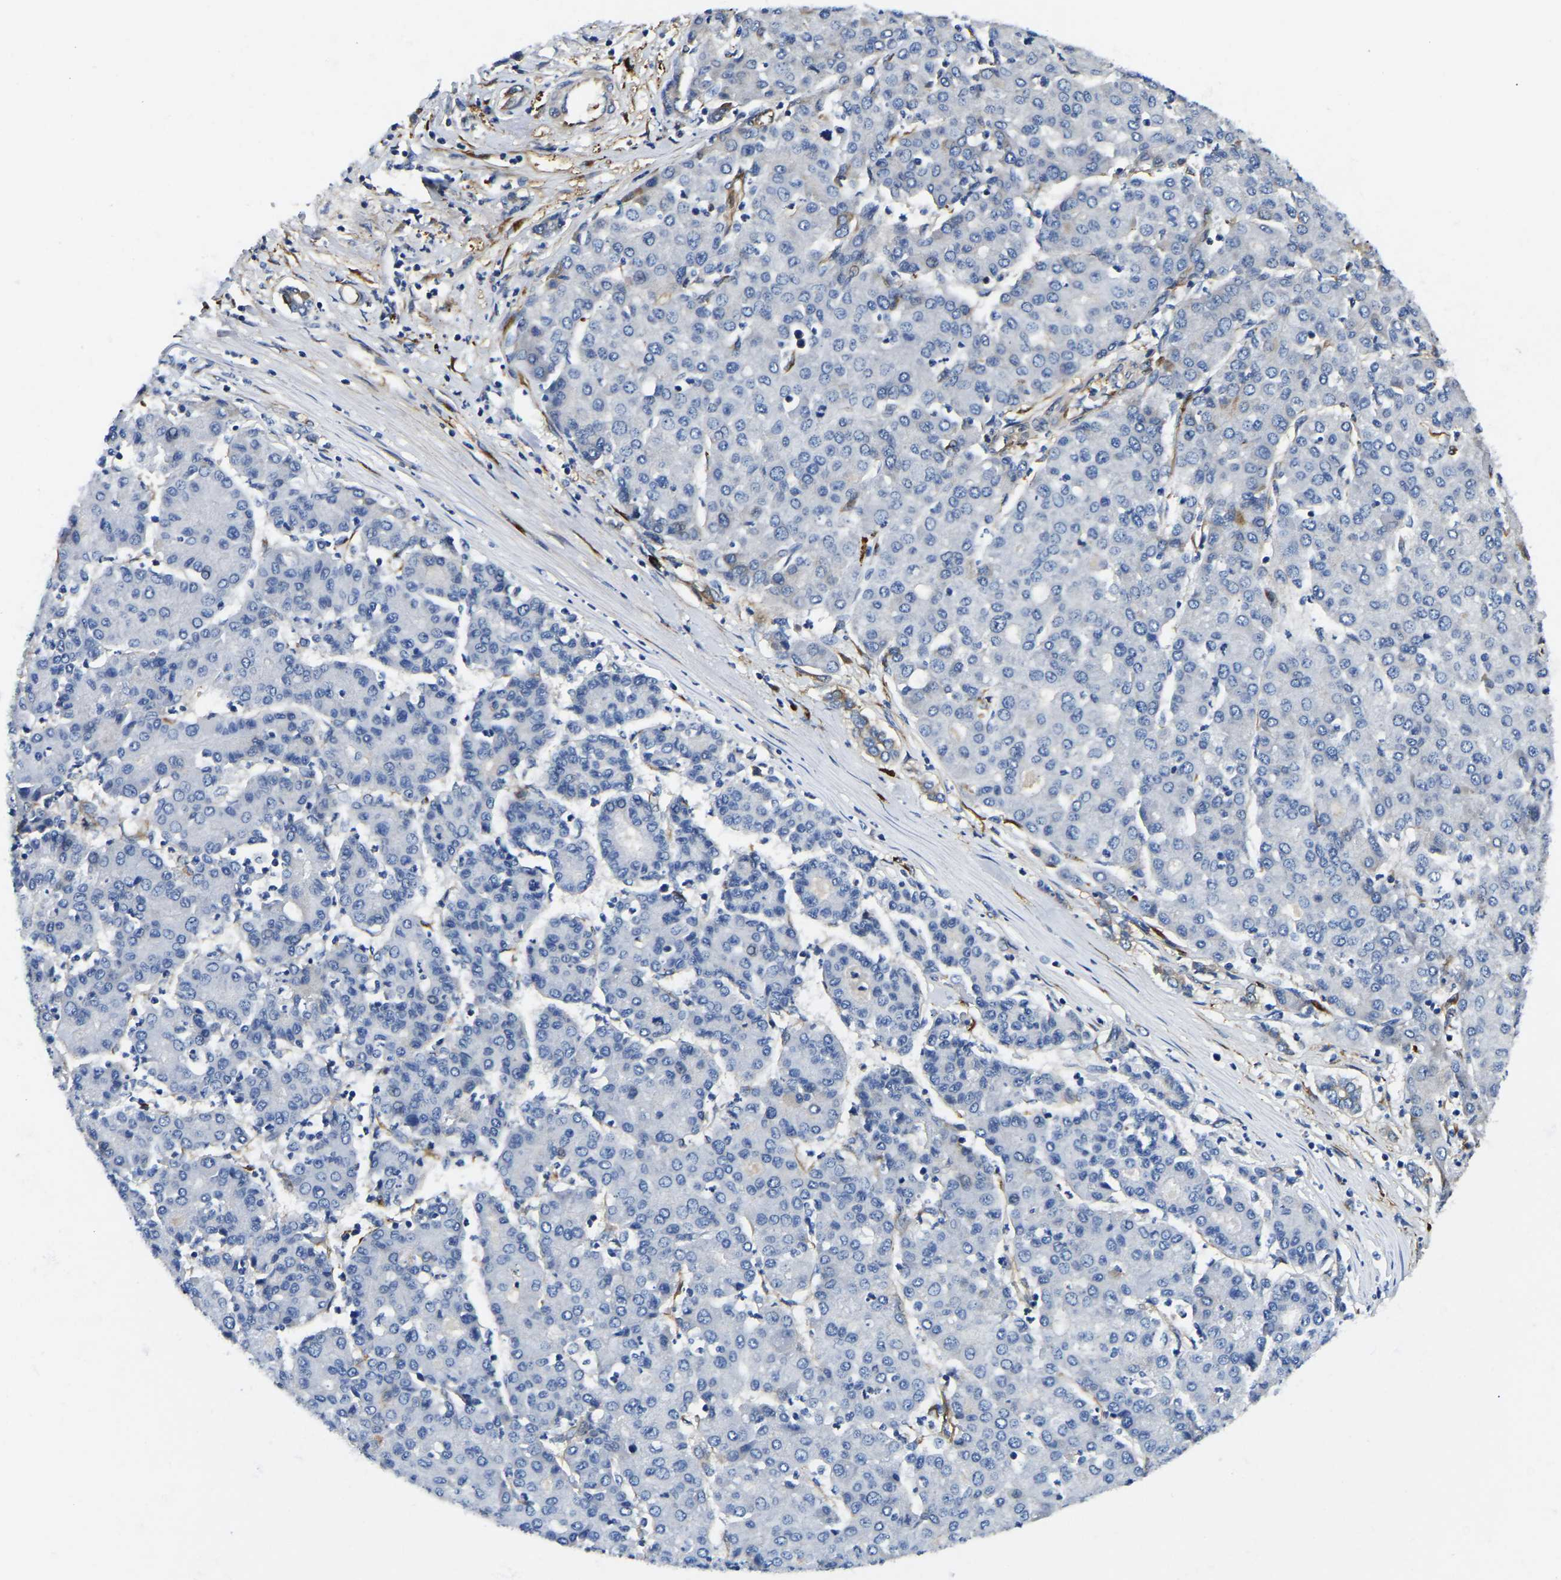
{"staining": {"intensity": "negative", "quantity": "none", "location": "none"}, "tissue": "liver cancer", "cell_type": "Tumor cells", "image_type": "cancer", "snomed": [{"axis": "morphology", "description": "Carcinoma, Hepatocellular, NOS"}, {"axis": "topography", "description": "Liver"}], "caption": "Tumor cells are negative for brown protein staining in liver cancer (hepatocellular carcinoma).", "gene": "DUSP8", "patient": {"sex": "male", "age": 65}}